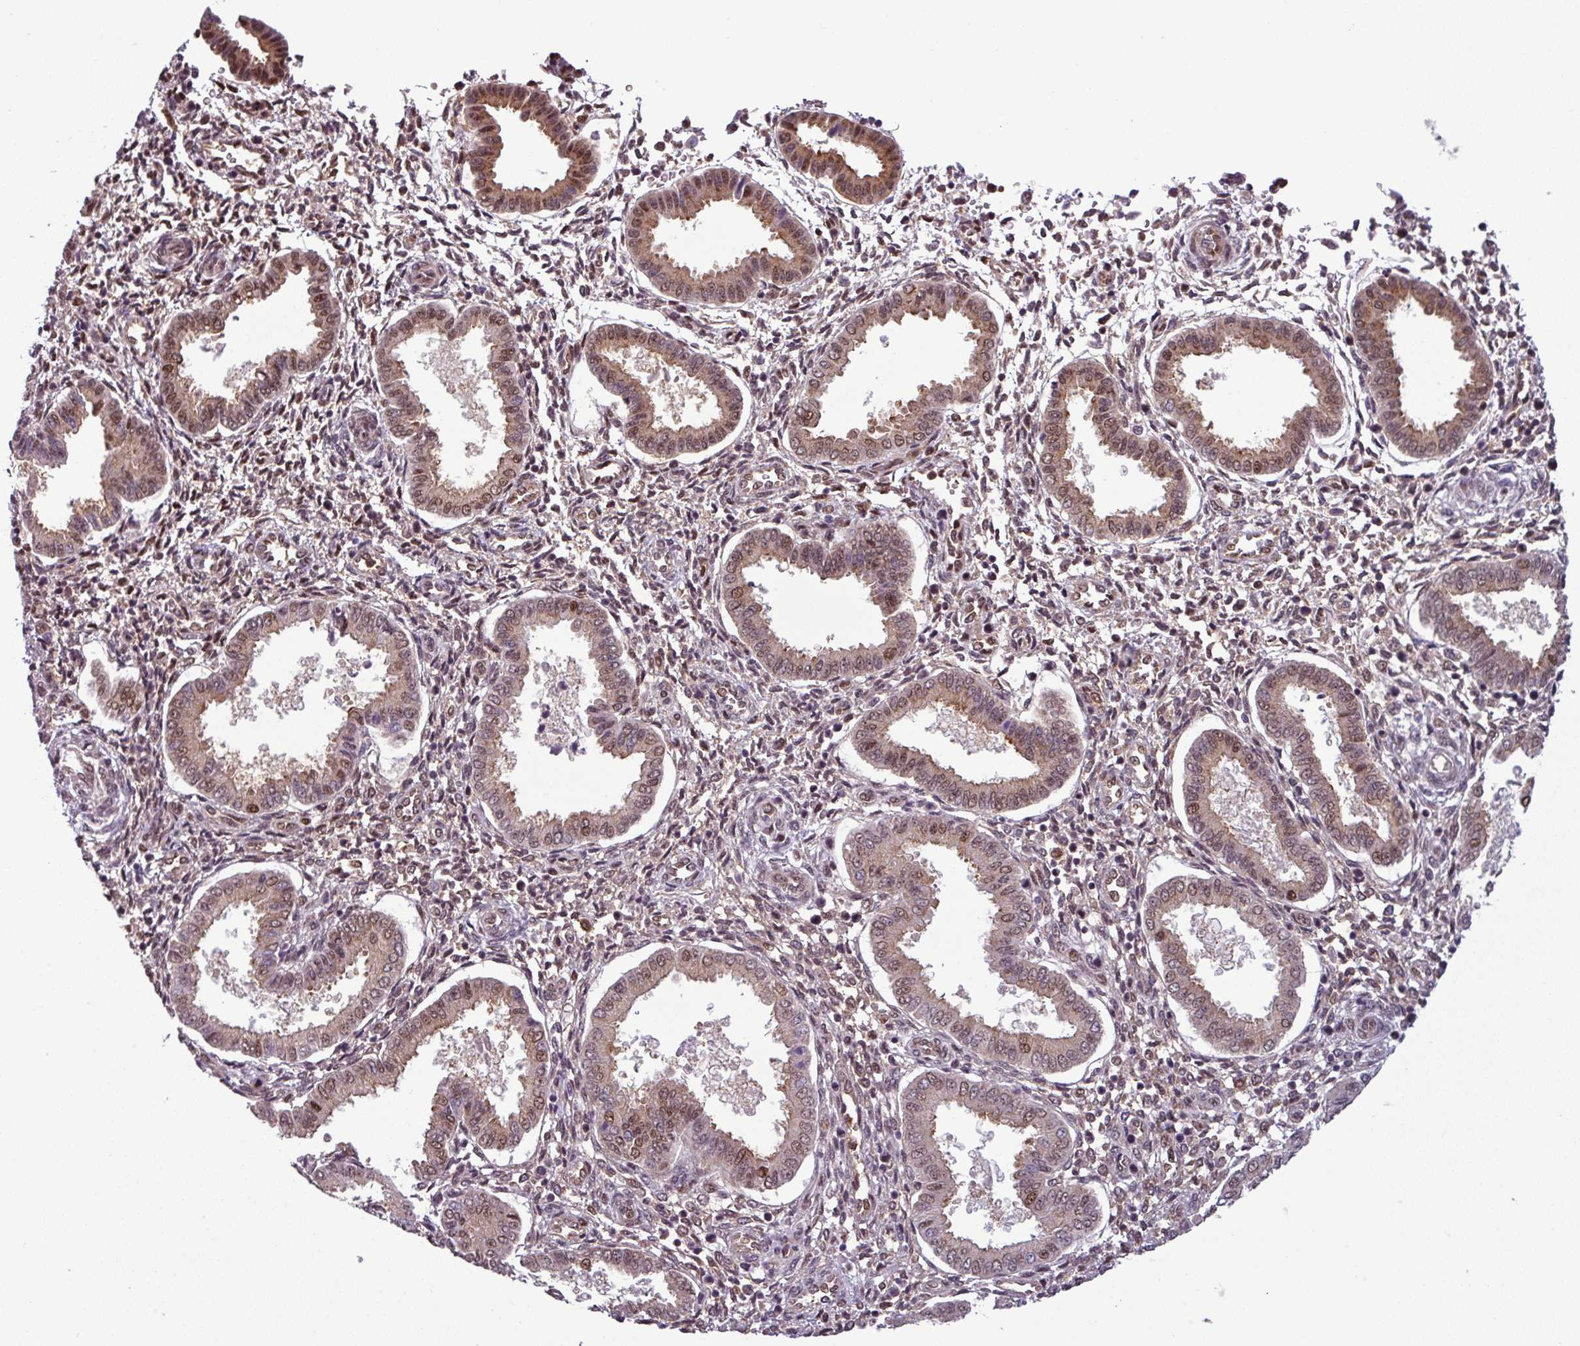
{"staining": {"intensity": "moderate", "quantity": "25%-75%", "location": "cytoplasmic/membranous,nuclear"}, "tissue": "endometrium", "cell_type": "Cells in endometrial stroma", "image_type": "normal", "snomed": [{"axis": "morphology", "description": "Normal tissue, NOS"}, {"axis": "topography", "description": "Endometrium"}], "caption": "A brown stain labels moderate cytoplasmic/membranous,nuclear staining of a protein in cells in endometrial stroma of benign human endometrium. (Brightfield microscopy of DAB IHC at high magnification).", "gene": "NPFFR1", "patient": {"sex": "female", "age": 24}}